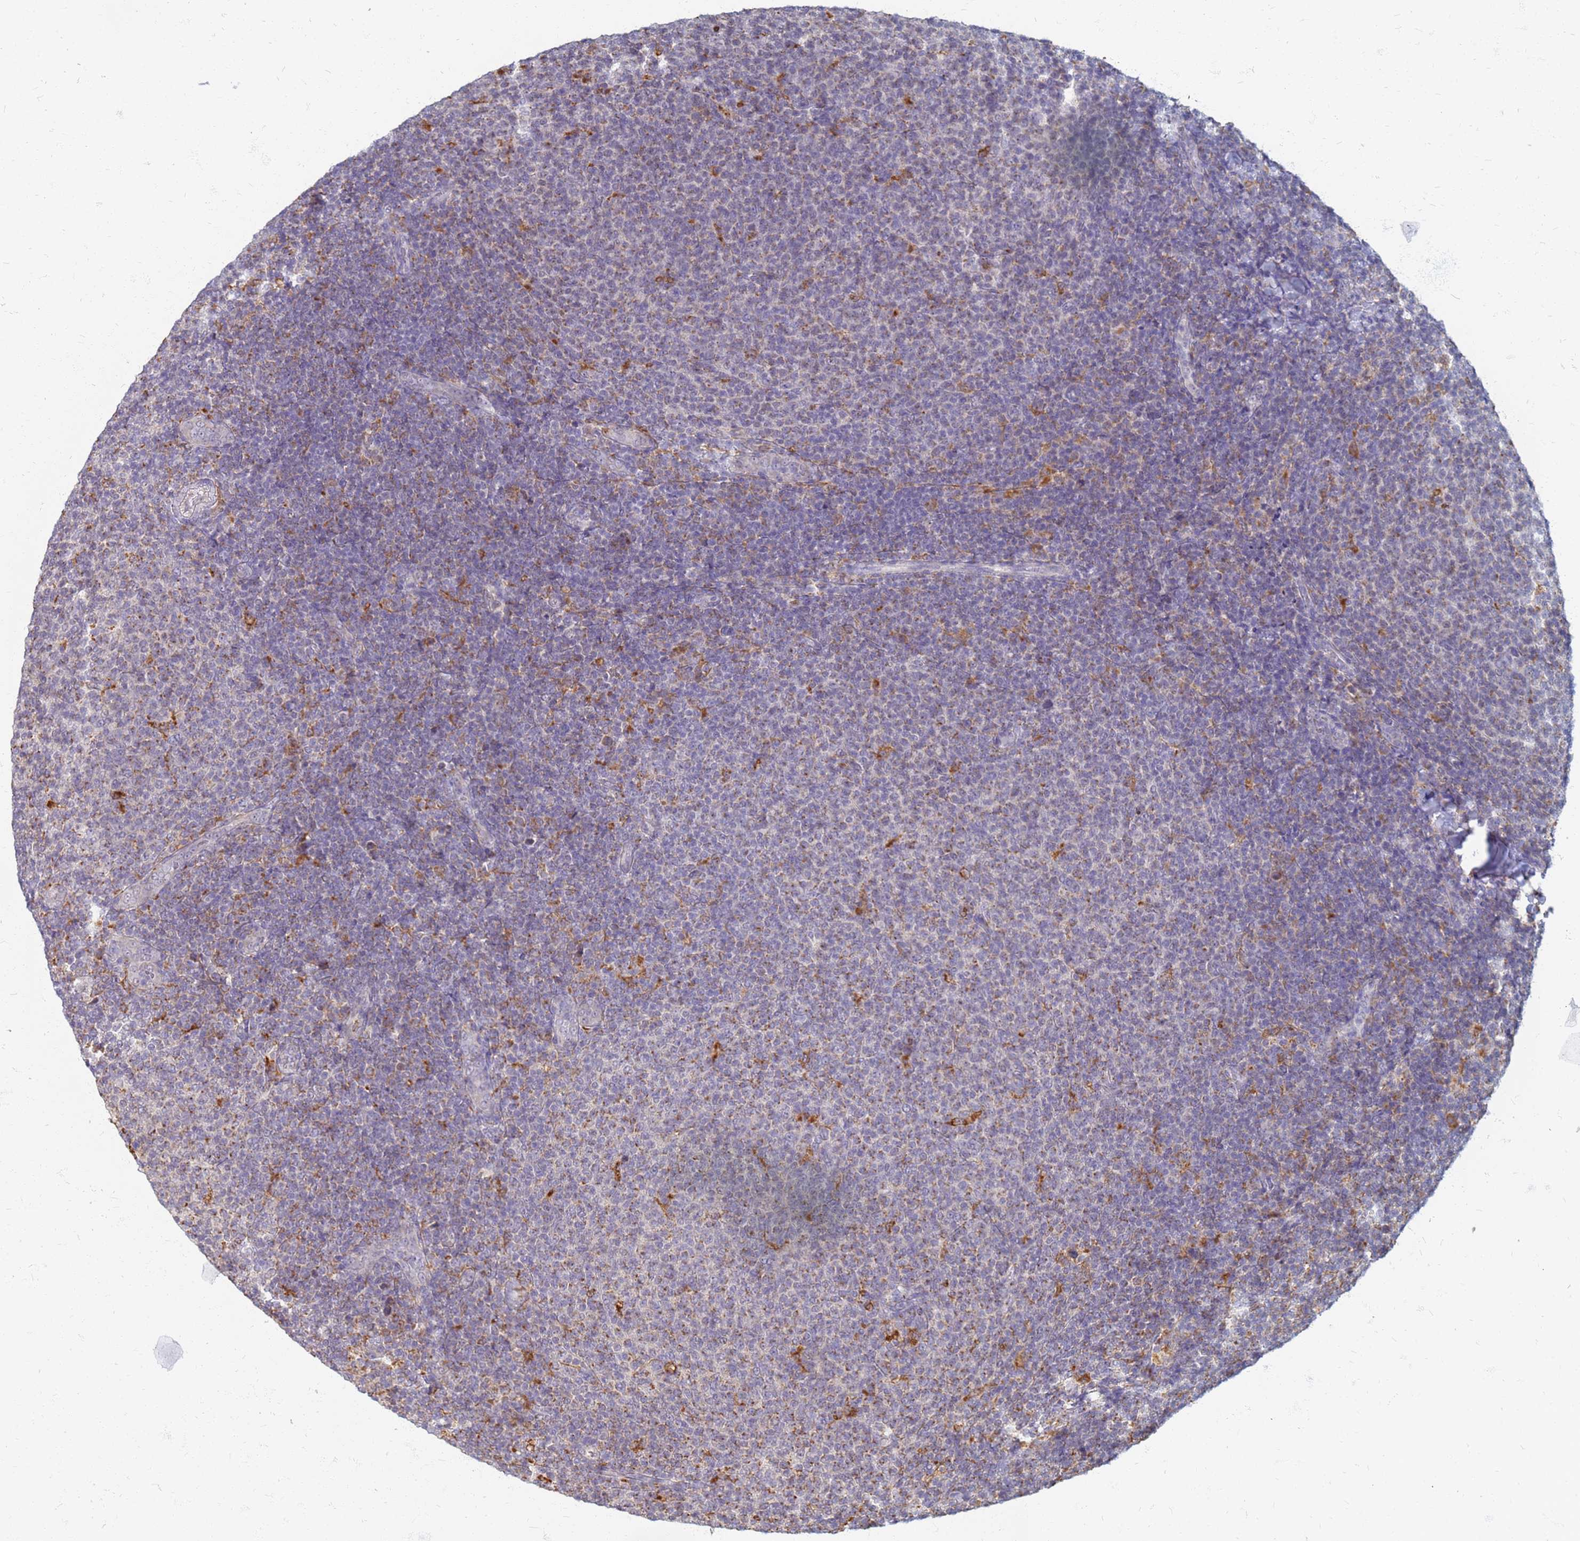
{"staining": {"intensity": "weak", "quantity": "25%-75%", "location": "cytoplasmic/membranous"}, "tissue": "lymphoma", "cell_type": "Tumor cells", "image_type": "cancer", "snomed": [{"axis": "morphology", "description": "Malignant lymphoma, non-Hodgkin's type, Low grade"}, {"axis": "topography", "description": "Lymph node"}], "caption": "A micrograph of human low-grade malignant lymphoma, non-Hodgkin's type stained for a protein displays weak cytoplasmic/membranous brown staining in tumor cells.", "gene": "ATP6V1E1", "patient": {"sex": "male", "age": 66}}